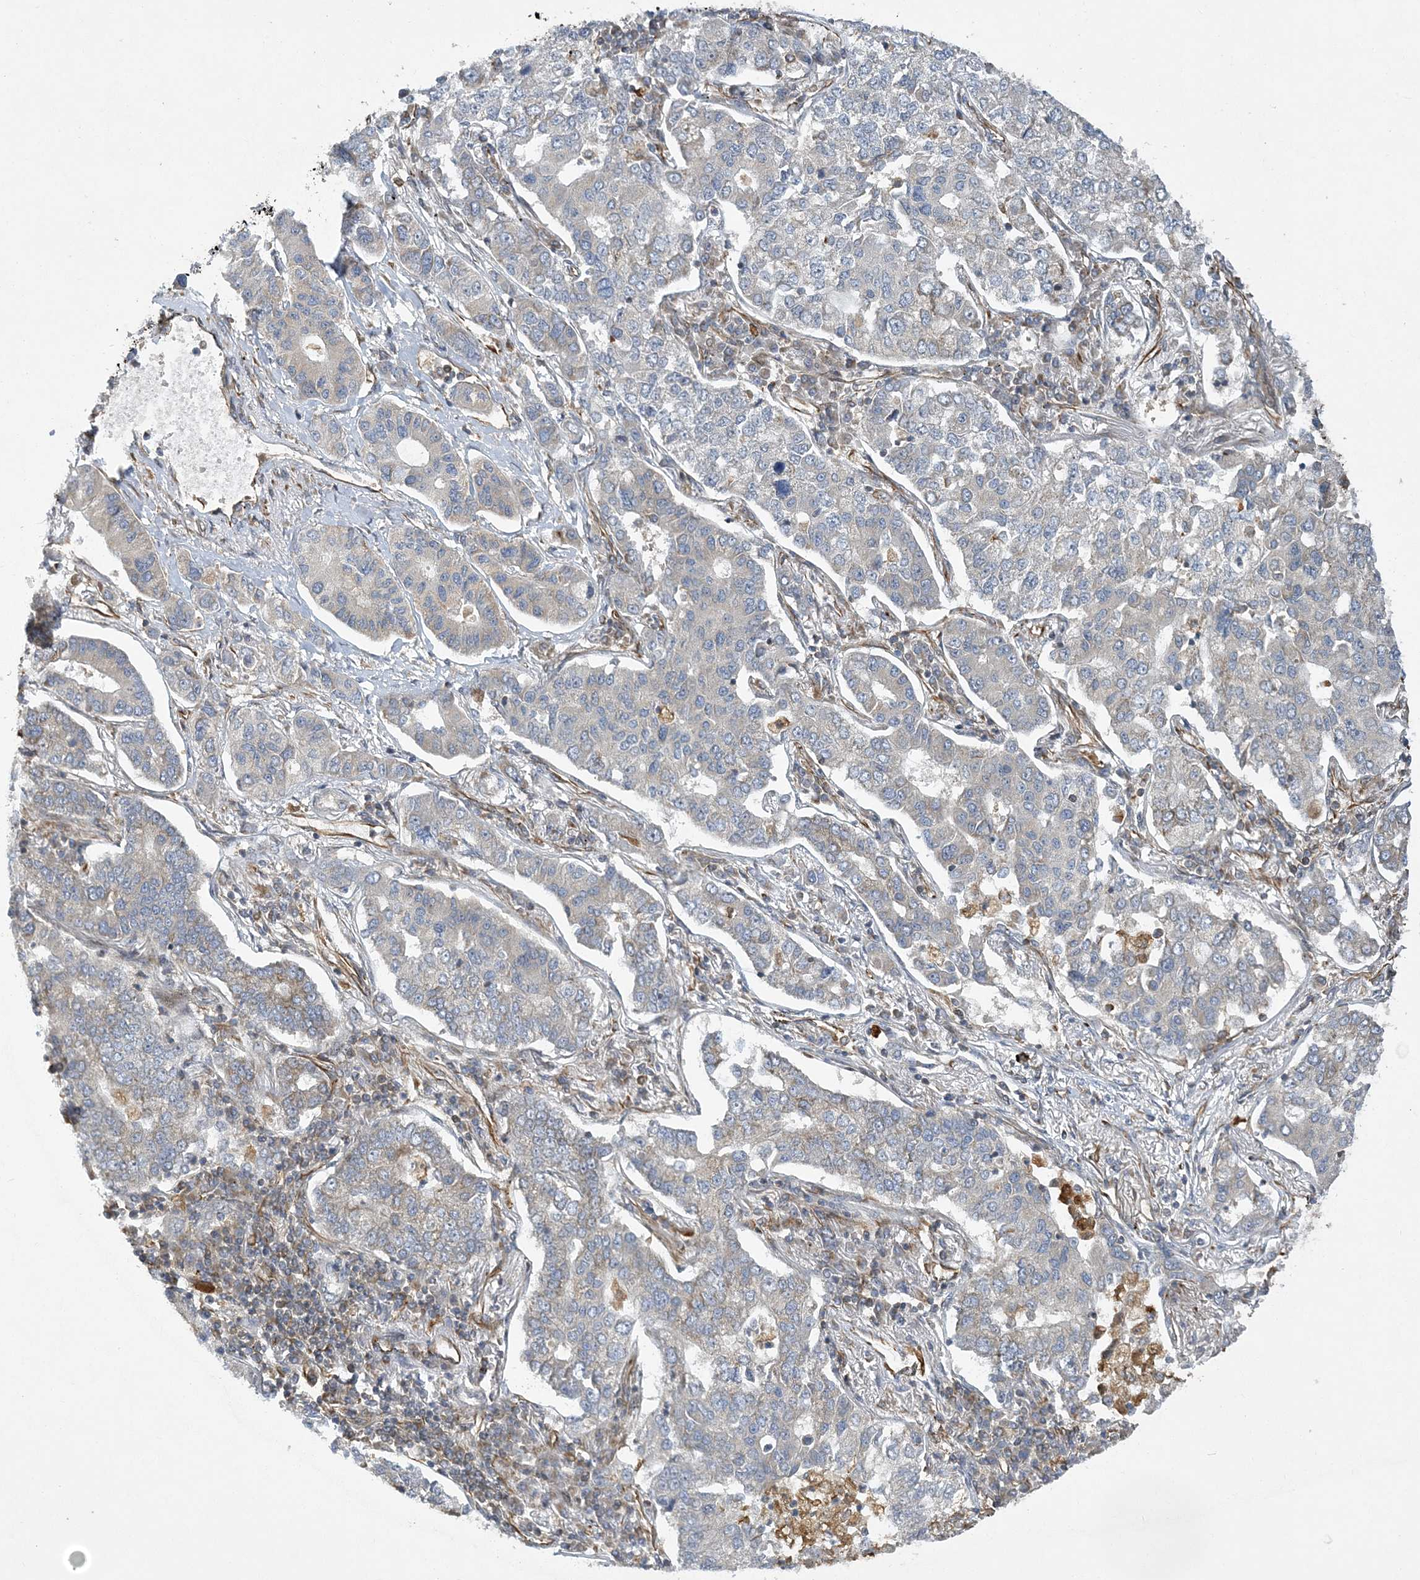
{"staining": {"intensity": "negative", "quantity": "none", "location": "none"}, "tissue": "lung cancer", "cell_type": "Tumor cells", "image_type": "cancer", "snomed": [{"axis": "morphology", "description": "Adenocarcinoma, NOS"}, {"axis": "topography", "description": "Lung"}], "caption": "Tumor cells show no significant protein staining in lung cancer (adenocarcinoma).", "gene": "FAM114A2", "patient": {"sex": "male", "age": 49}}